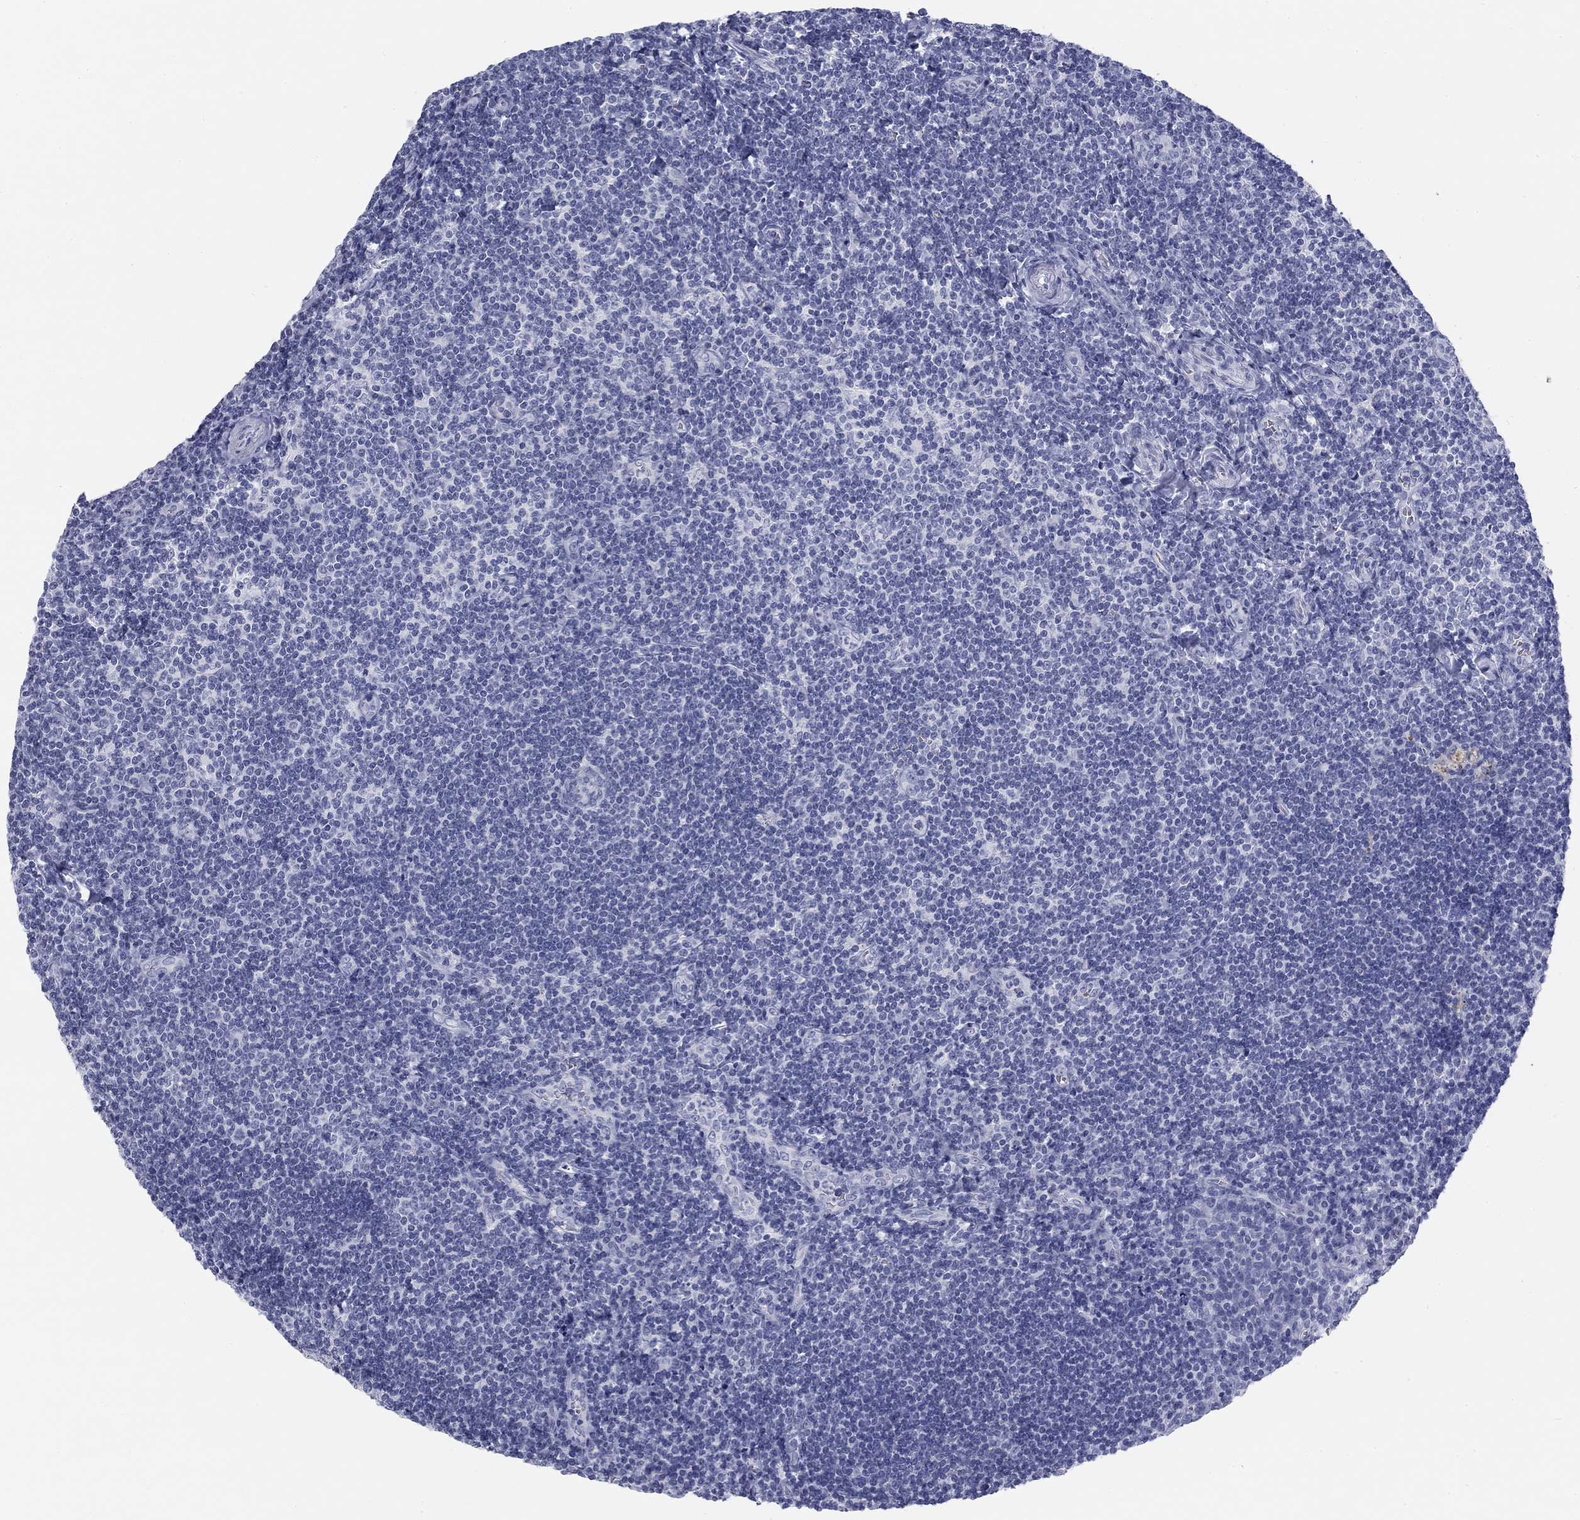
{"staining": {"intensity": "negative", "quantity": "none", "location": "none"}, "tissue": "tonsil", "cell_type": "Germinal center cells", "image_type": "normal", "snomed": [{"axis": "morphology", "description": "Normal tissue, NOS"}, {"axis": "morphology", "description": "Inflammation, NOS"}, {"axis": "topography", "description": "Tonsil"}], "caption": "Immunohistochemistry (IHC) of normal tonsil displays no staining in germinal center cells.", "gene": "CALB1", "patient": {"sex": "female", "age": 31}}